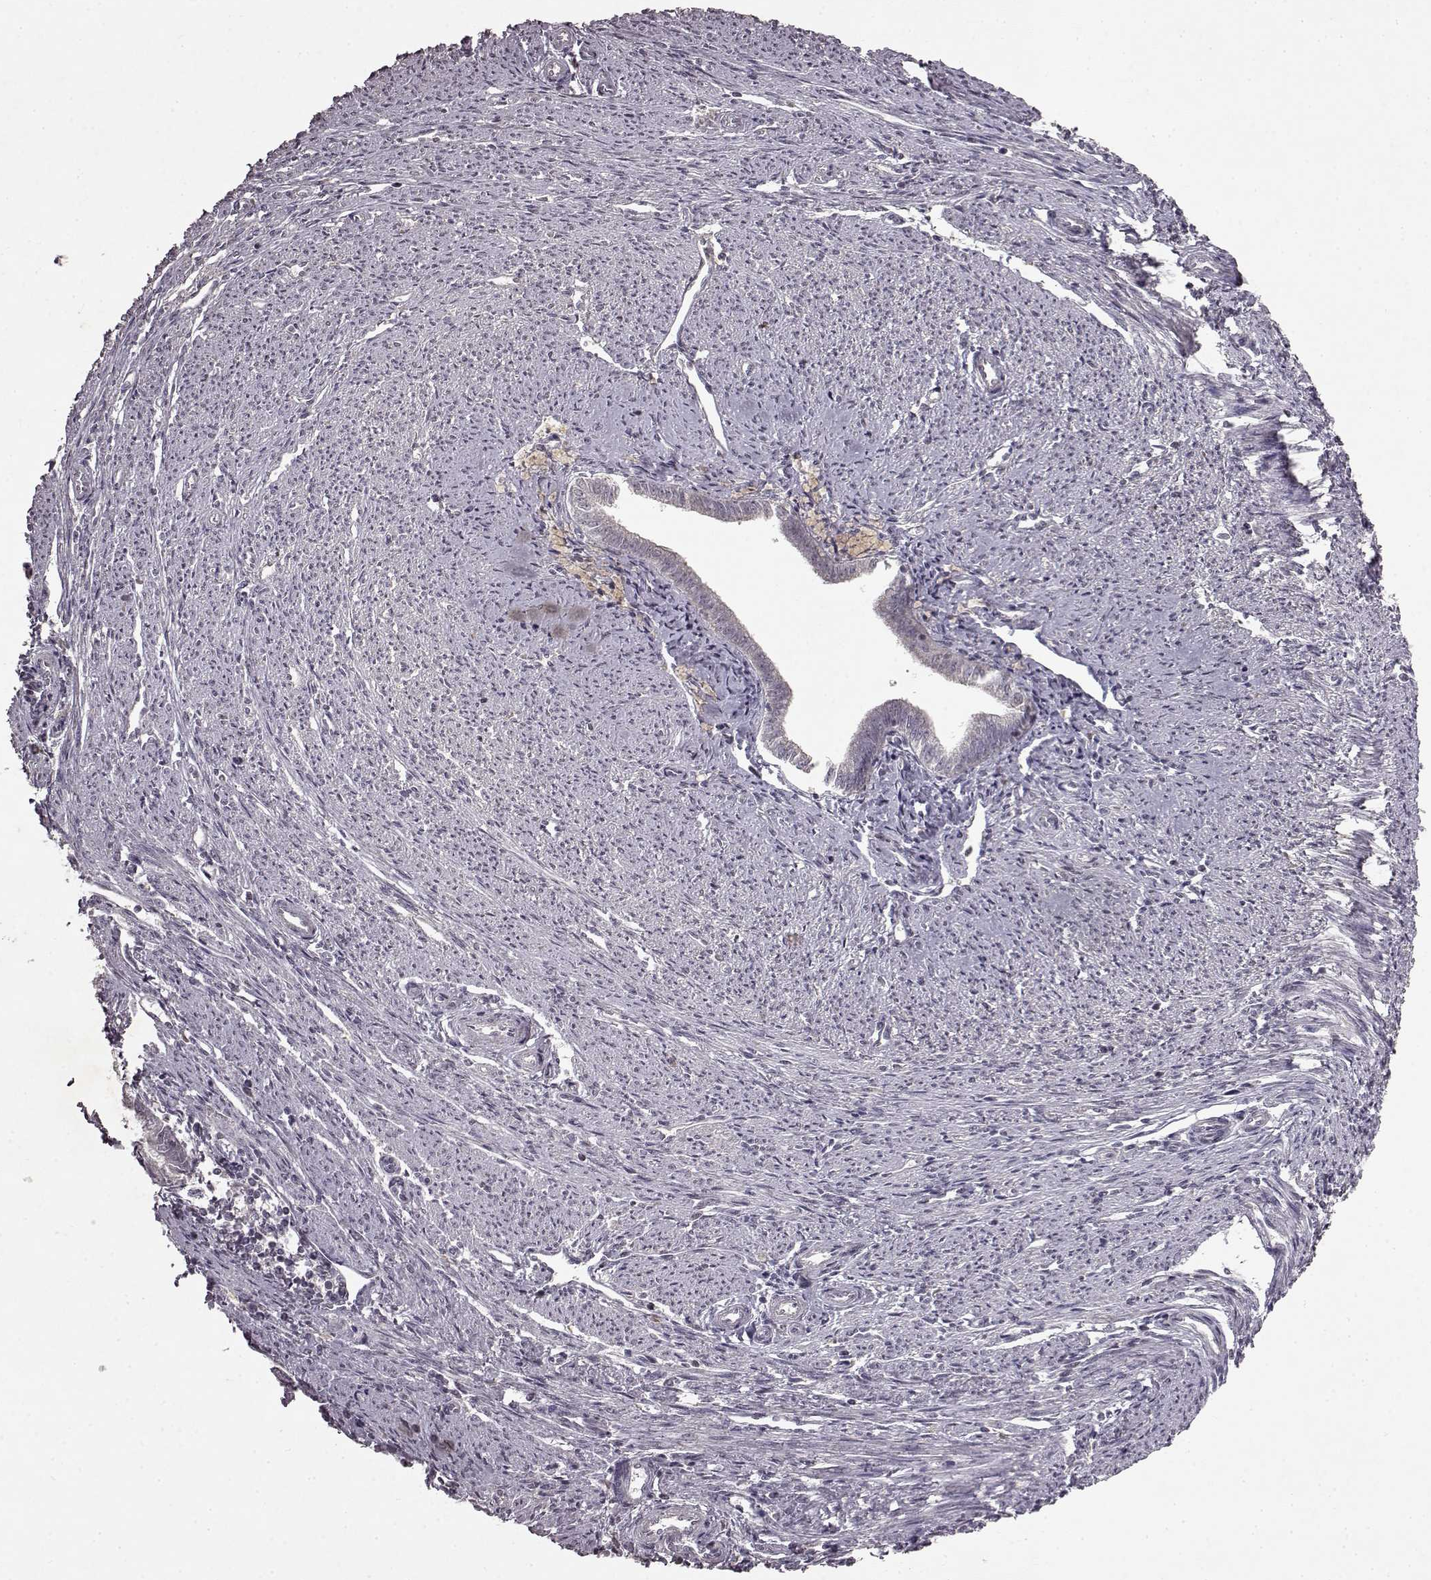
{"staining": {"intensity": "negative", "quantity": "none", "location": "none"}, "tissue": "endometrial cancer", "cell_type": "Tumor cells", "image_type": "cancer", "snomed": [{"axis": "morphology", "description": "Adenocarcinoma, NOS"}, {"axis": "topography", "description": "Endometrium"}], "caption": "This is a micrograph of immunohistochemistry staining of endometrial adenocarcinoma, which shows no staining in tumor cells.", "gene": "LHB", "patient": {"sex": "female", "age": 79}}